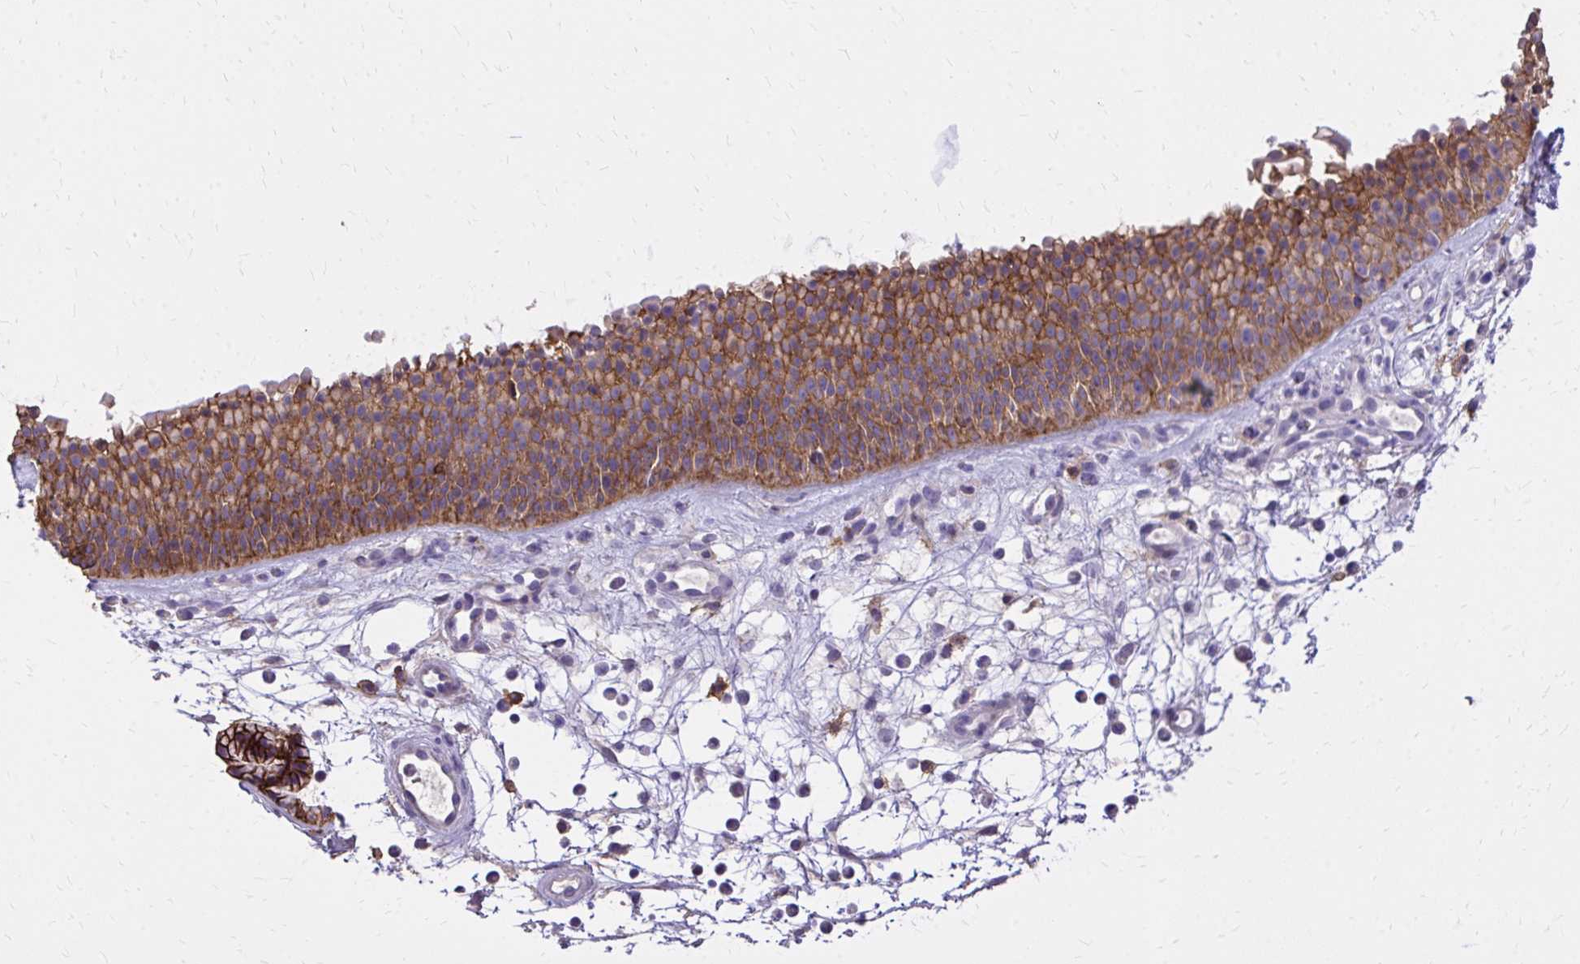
{"staining": {"intensity": "strong", "quantity": ">75%", "location": "cytoplasmic/membranous"}, "tissue": "nasopharynx", "cell_type": "Respiratory epithelial cells", "image_type": "normal", "snomed": [{"axis": "morphology", "description": "Normal tissue, NOS"}, {"axis": "topography", "description": "Nasopharynx"}], "caption": "Immunohistochemical staining of unremarkable nasopharynx displays strong cytoplasmic/membranous protein expression in approximately >75% of respiratory epithelial cells.", "gene": "EPB41L1", "patient": {"sex": "male", "age": 56}}